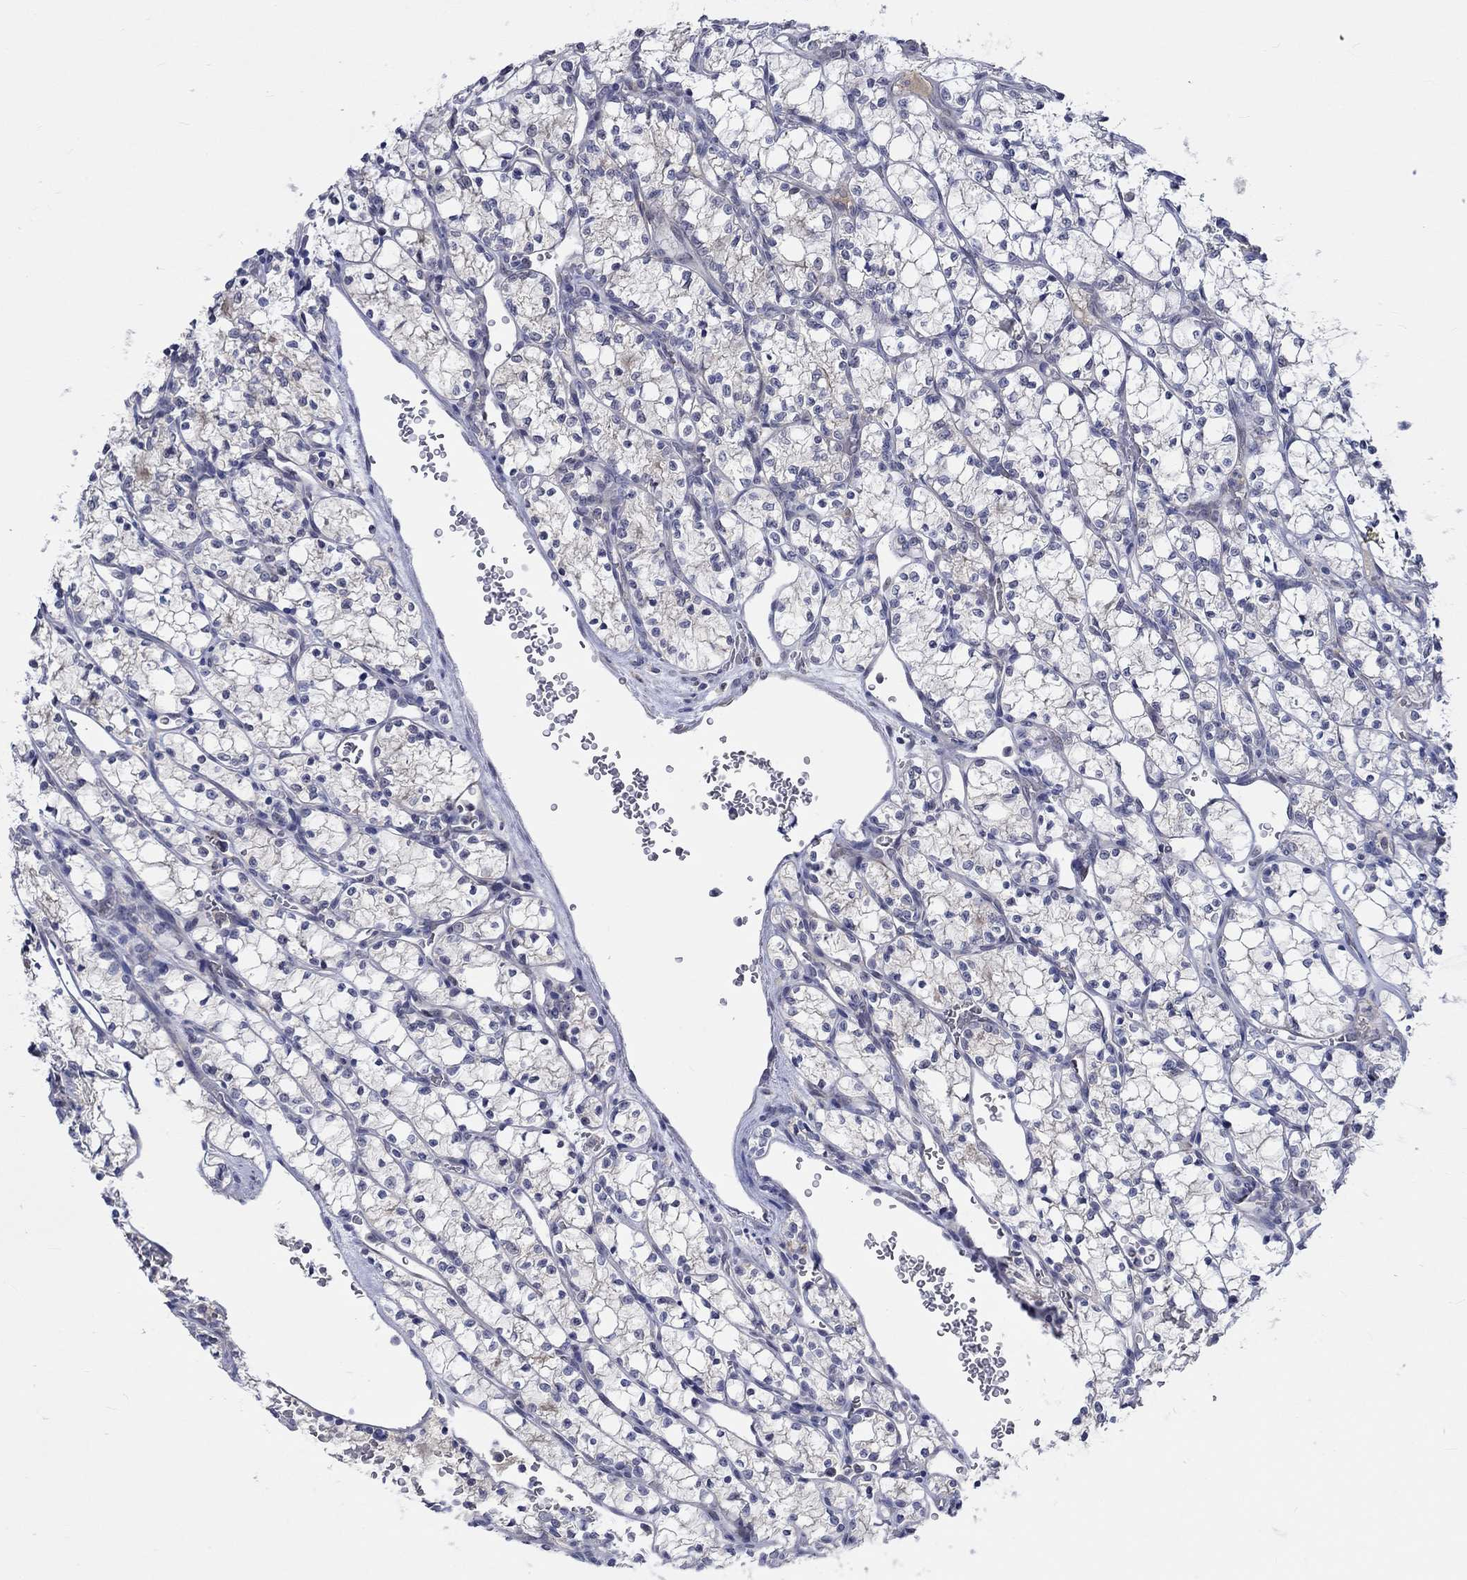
{"staining": {"intensity": "negative", "quantity": "none", "location": "none"}, "tissue": "renal cancer", "cell_type": "Tumor cells", "image_type": "cancer", "snomed": [{"axis": "morphology", "description": "Adenocarcinoma, NOS"}, {"axis": "topography", "description": "Kidney"}], "caption": "Immunohistochemistry micrograph of renal cancer stained for a protein (brown), which reveals no expression in tumor cells.", "gene": "WASF1", "patient": {"sex": "female", "age": 69}}